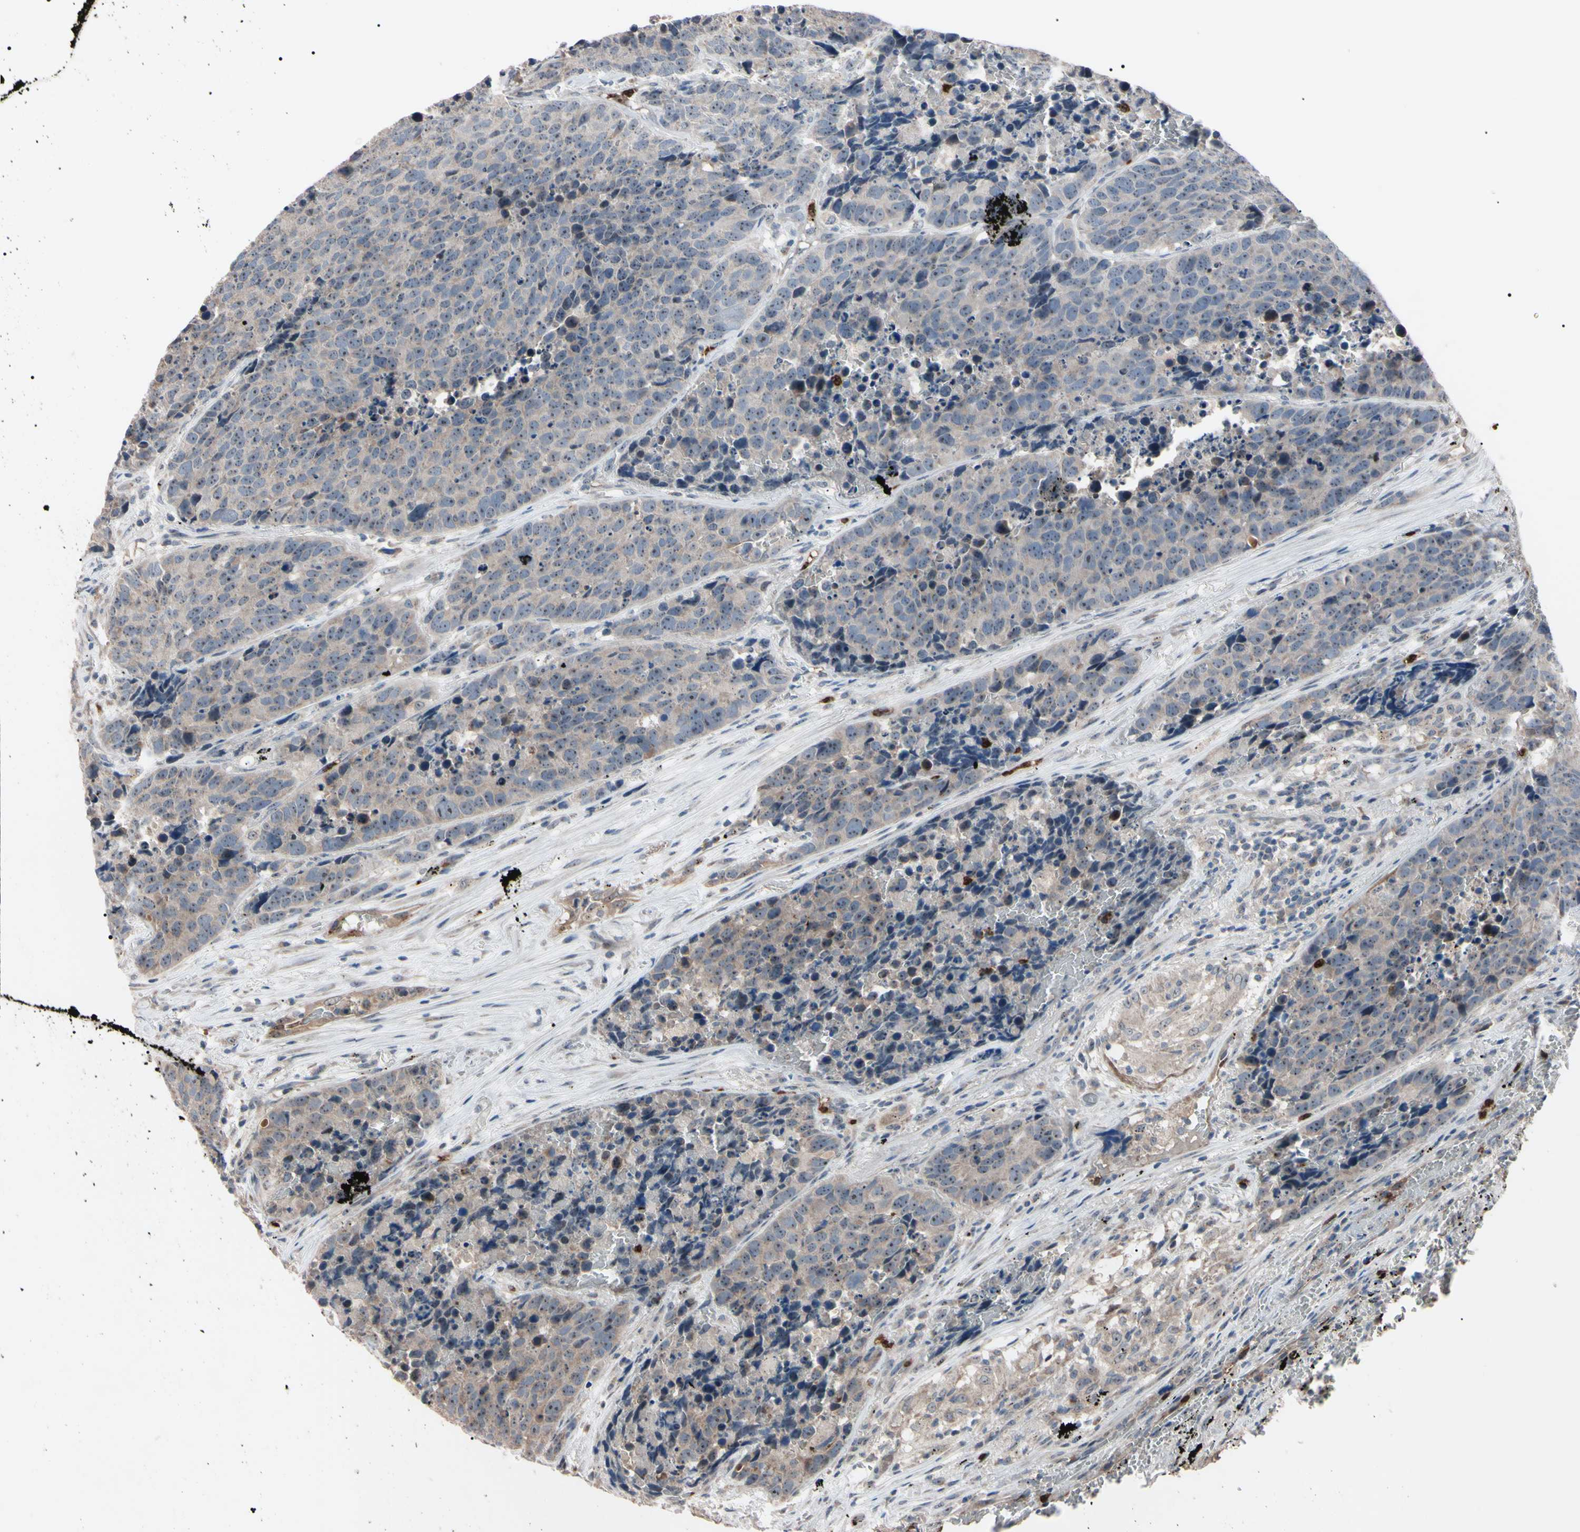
{"staining": {"intensity": "weak", "quantity": ">75%", "location": "cytoplasmic/membranous"}, "tissue": "carcinoid", "cell_type": "Tumor cells", "image_type": "cancer", "snomed": [{"axis": "morphology", "description": "Carcinoid, malignant, NOS"}, {"axis": "topography", "description": "Lung"}], "caption": "The micrograph exhibits immunohistochemical staining of carcinoid. There is weak cytoplasmic/membranous staining is seen in approximately >75% of tumor cells.", "gene": "TRAF5", "patient": {"sex": "male", "age": 60}}